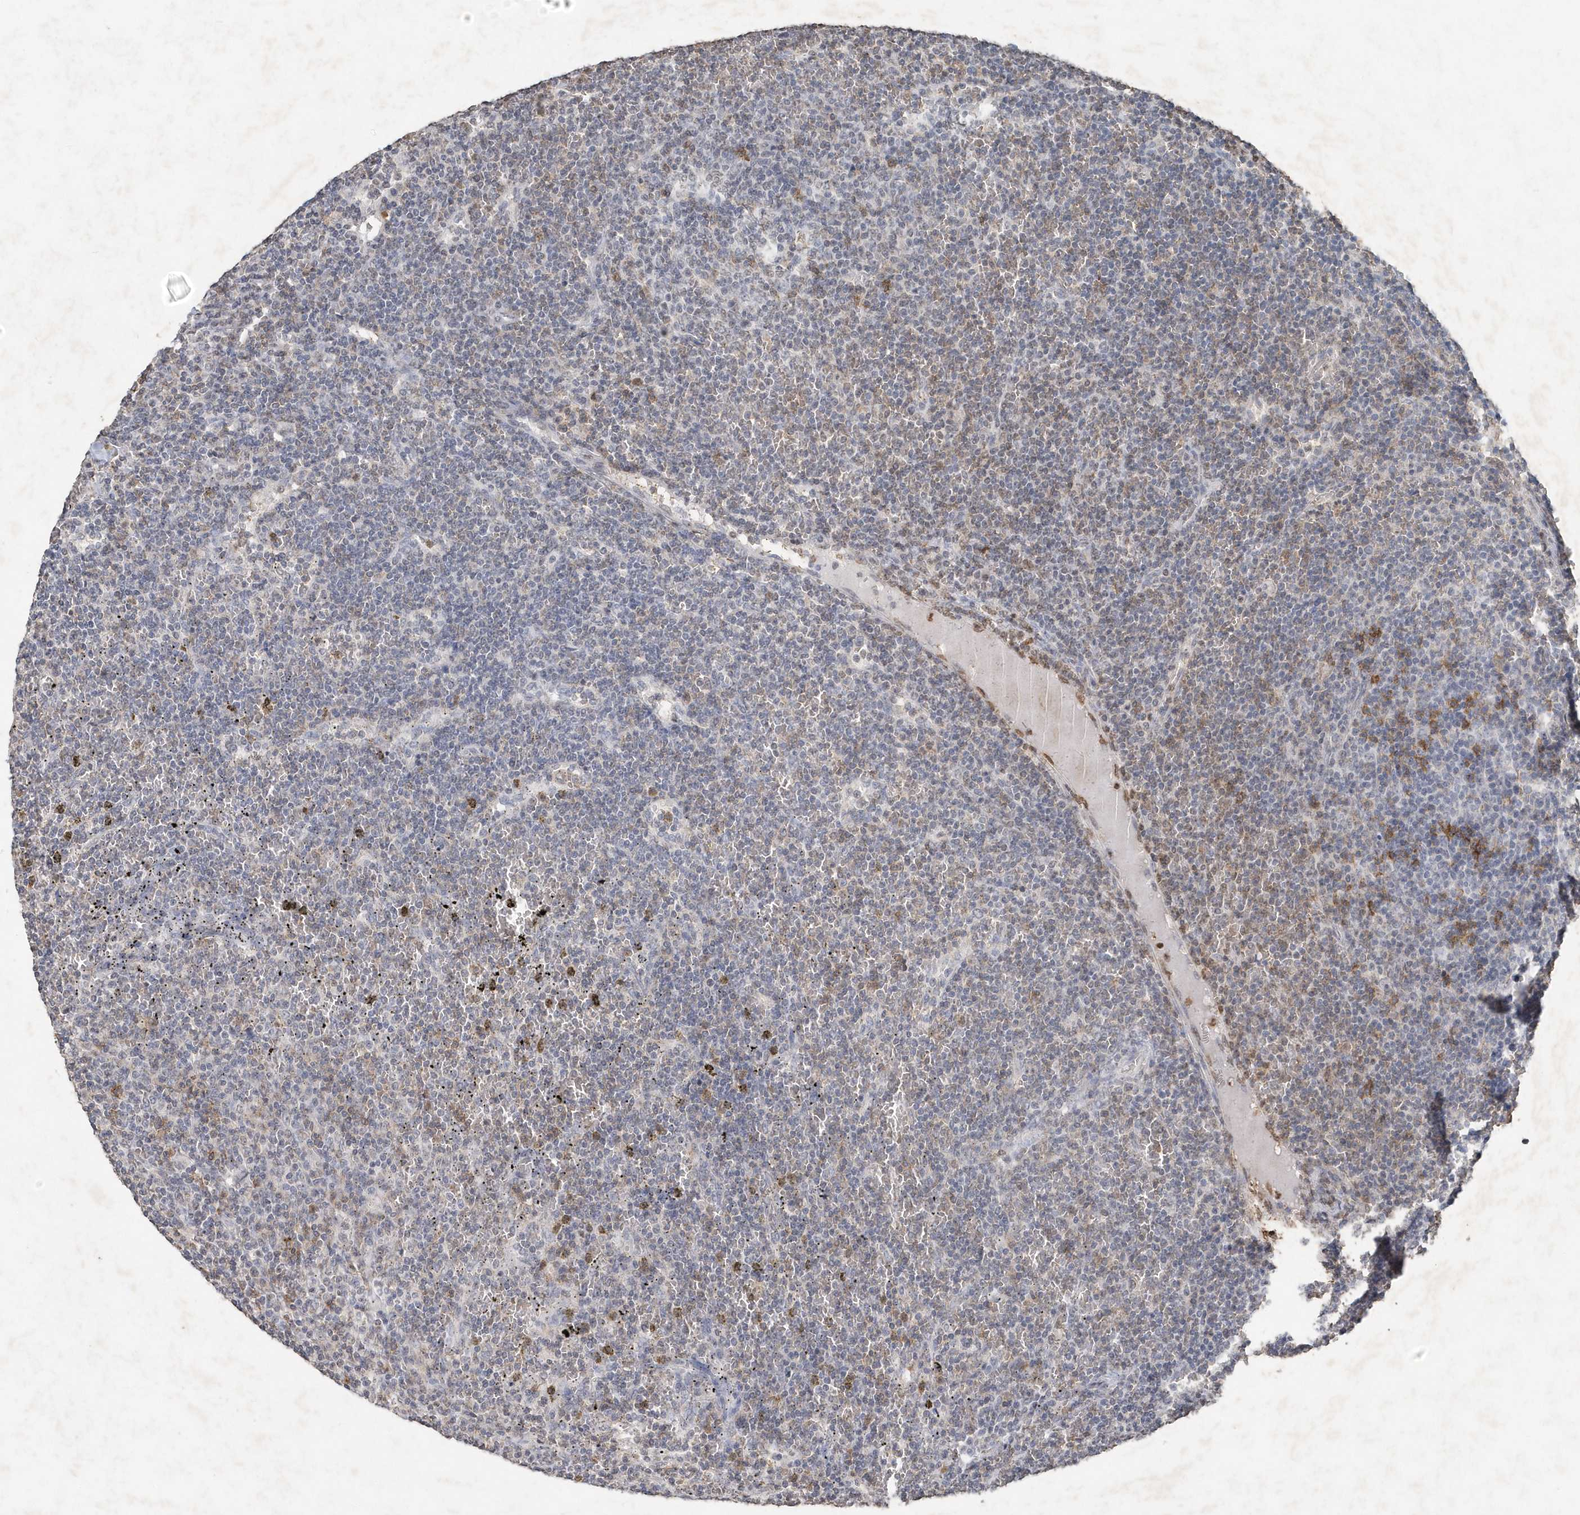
{"staining": {"intensity": "negative", "quantity": "none", "location": "none"}, "tissue": "lymphoma", "cell_type": "Tumor cells", "image_type": "cancer", "snomed": [{"axis": "morphology", "description": "Malignant lymphoma, non-Hodgkin's type, Low grade"}, {"axis": "topography", "description": "Spleen"}], "caption": "An IHC photomicrograph of low-grade malignant lymphoma, non-Hodgkin's type is shown. There is no staining in tumor cells of low-grade malignant lymphoma, non-Hodgkin's type.", "gene": "PDCD1", "patient": {"sex": "female", "age": 50}}